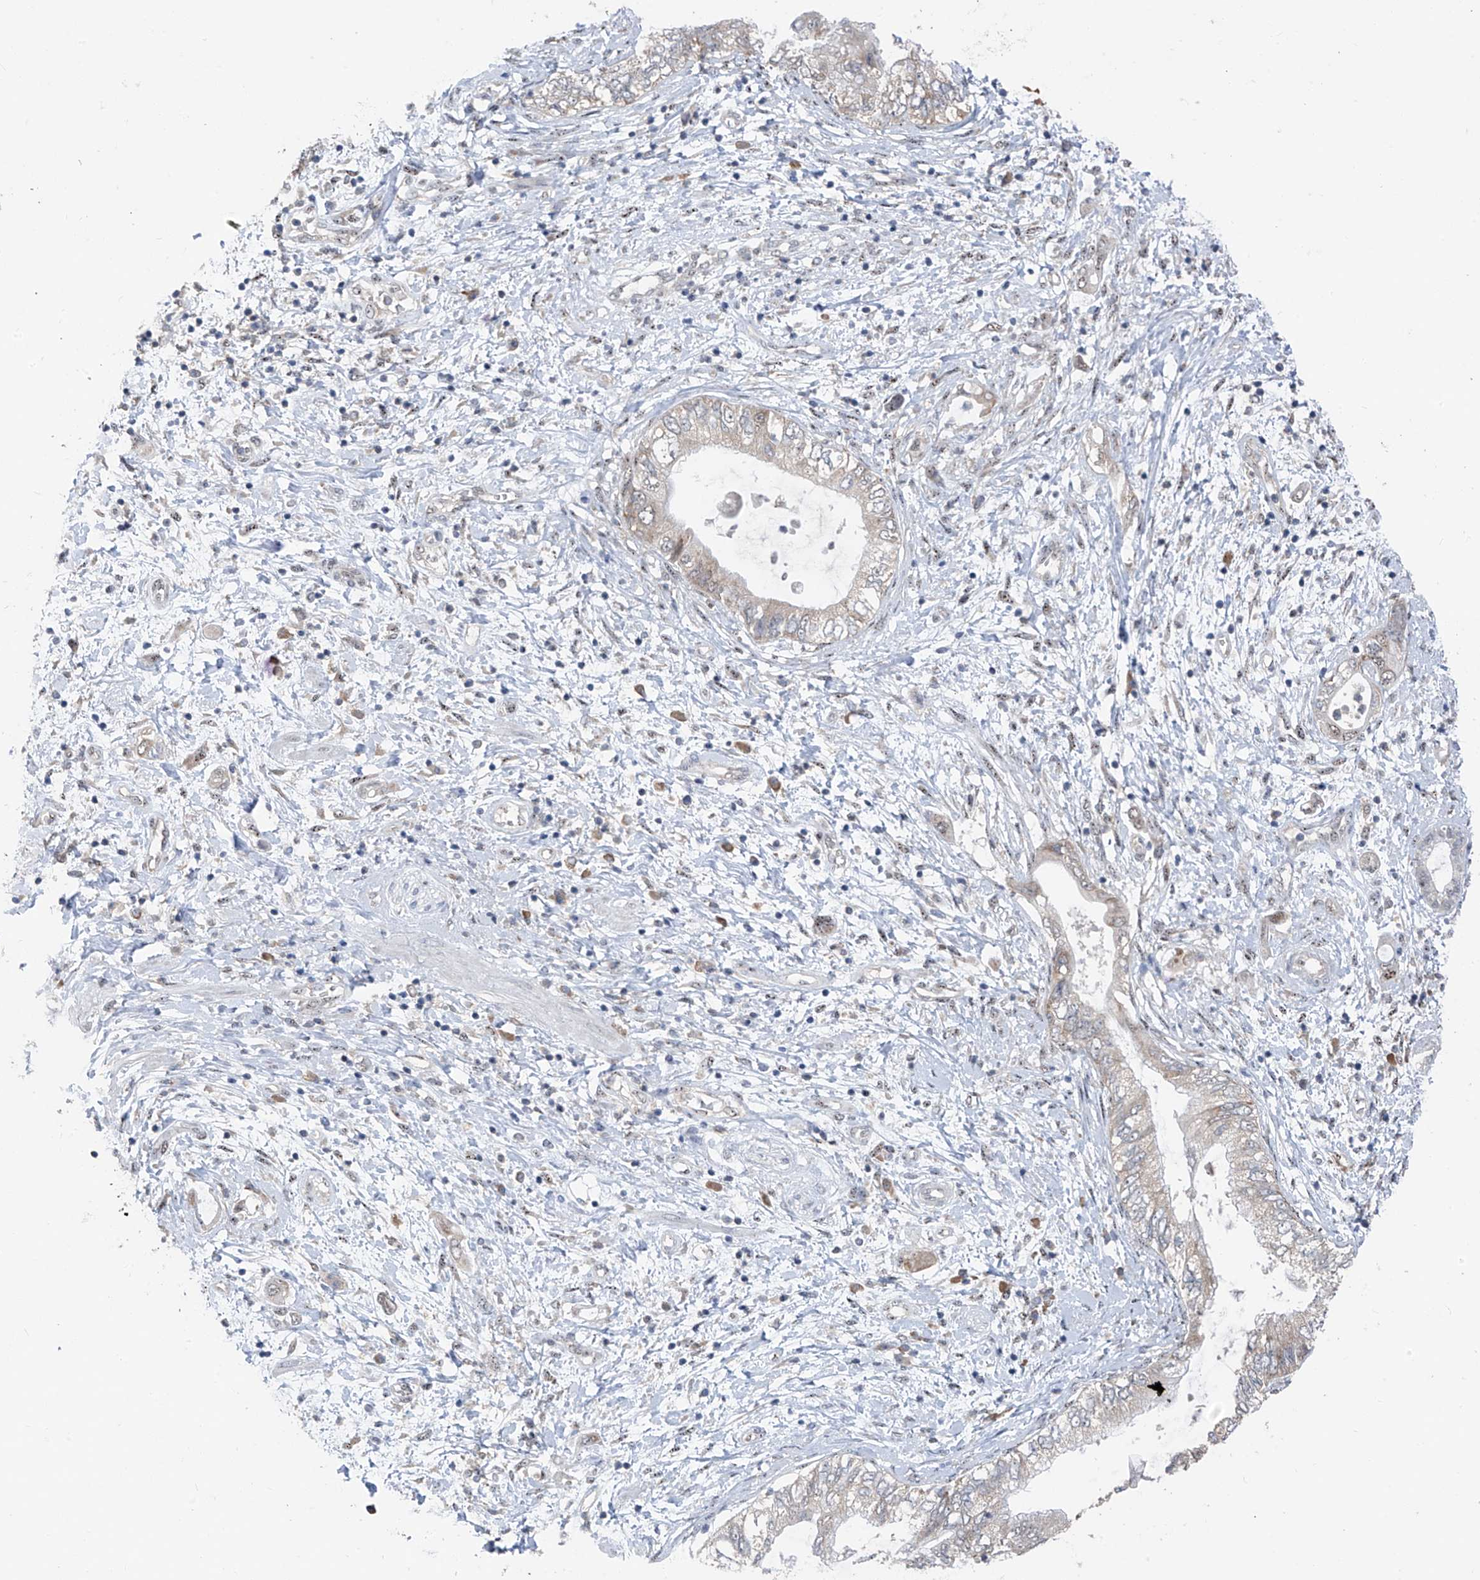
{"staining": {"intensity": "weak", "quantity": "<25%", "location": "cytoplasmic/membranous,nuclear"}, "tissue": "pancreatic cancer", "cell_type": "Tumor cells", "image_type": "cancer", "snomed": [{"axis": "morphology", "description": "Adenocarcinoma, NOS"}, {"axis": "topography", "description": "Pancreas"}], "caption": "DAB immunohistochemical staining of pancreatic cancer reveals no significant positivity in tumor cells. (DAB IHC visualized using brightfield microscopy, high magnification).", "gene": "RPL4", "patient": {"sex": "female", "age": 73}}